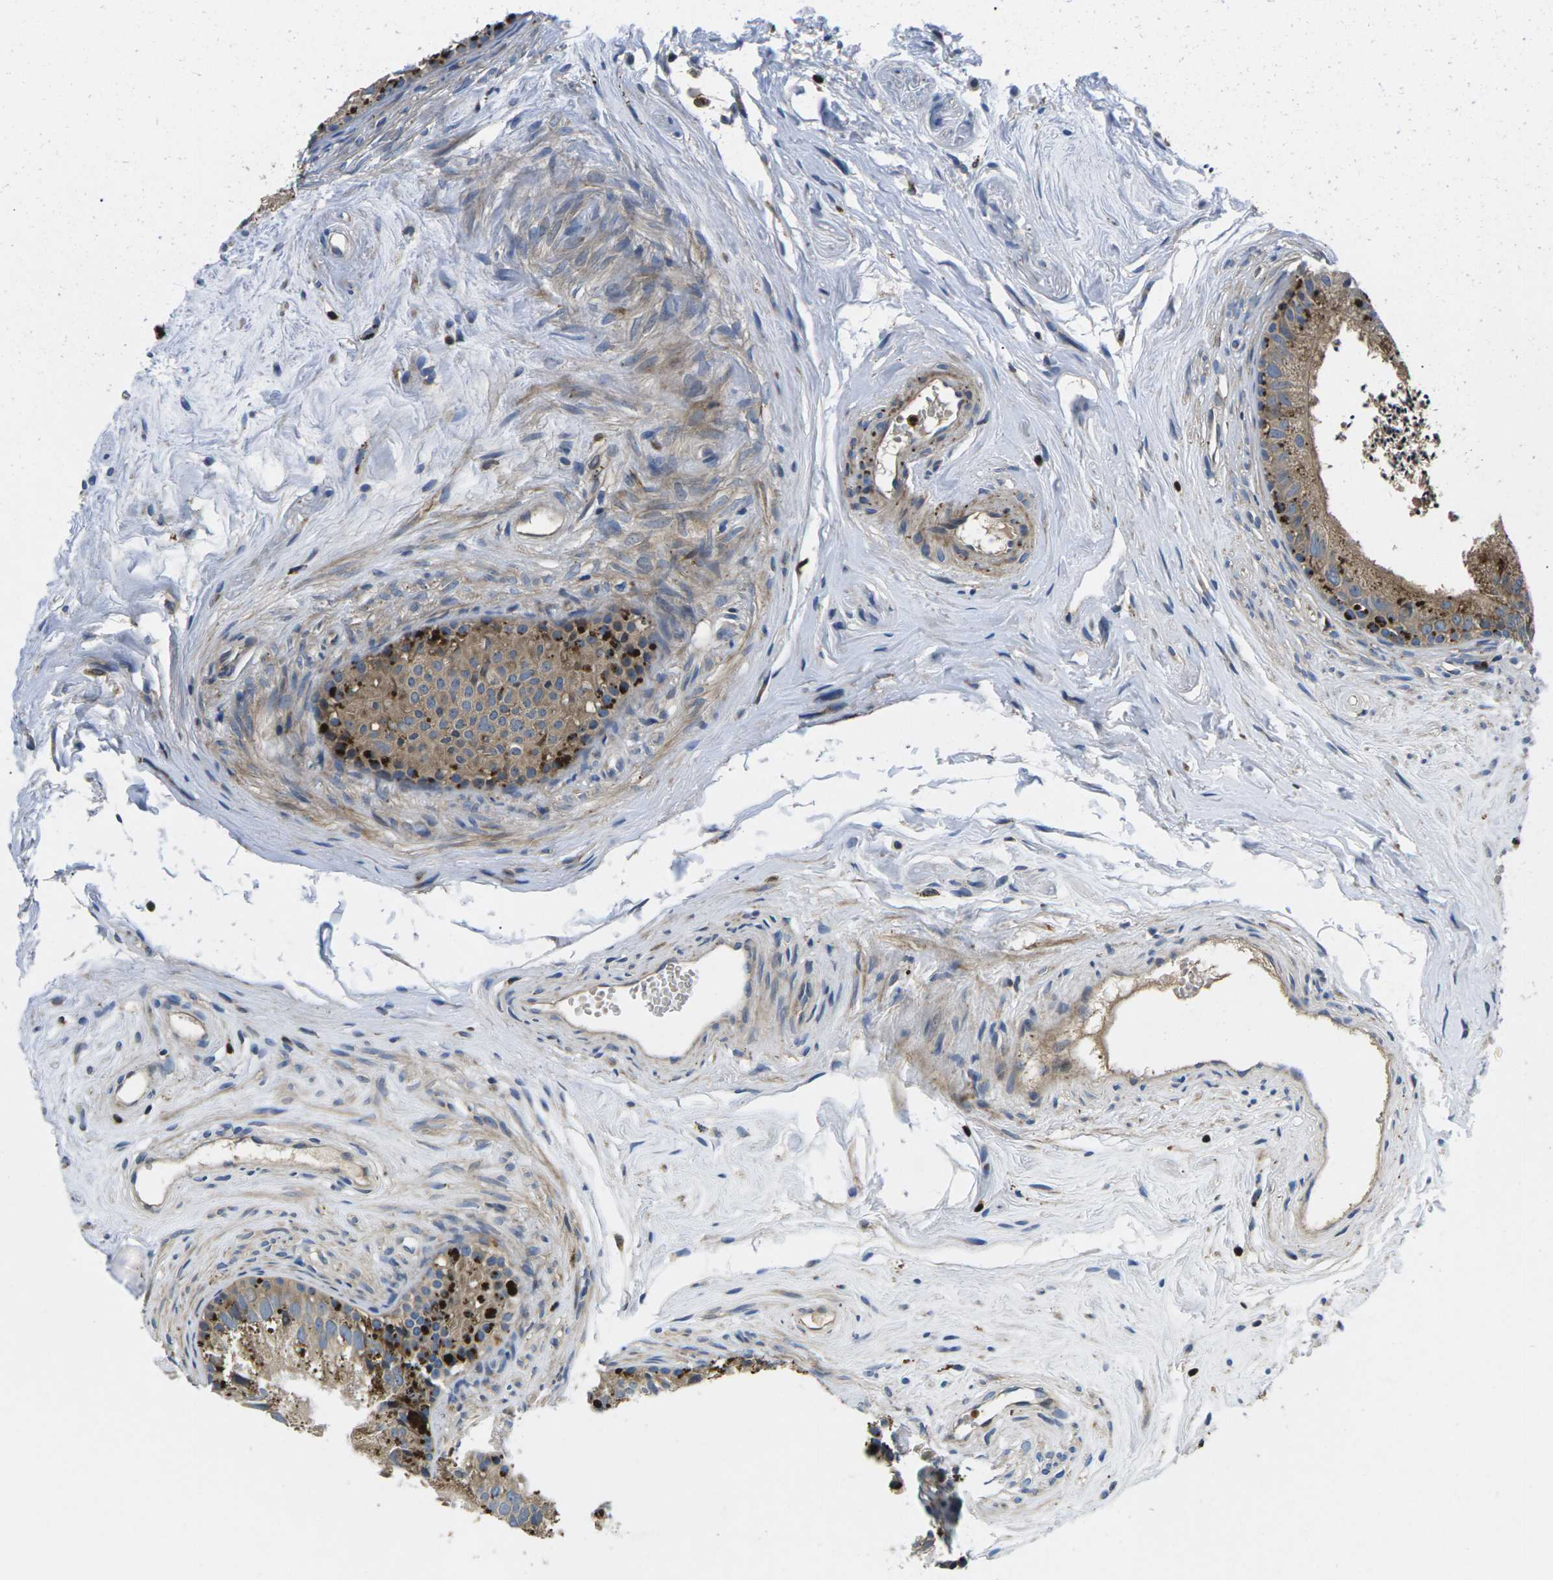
{"staining": {"intensity": "strong", "quantity": ">75%", "location": "cytoplasmic/membranous"}, "tissue": "epididymis", "cell_type": "Glandular cells", "image_type": "normal", "snomed": [{"axis": "morphology", "description": "Normal tissue, NOS"}, {"axis": "topography", "description": "Epididymis"}], "caption": "Immunohistochemistry (DAB) staining of benign epididymis exhibits strong cytoplasmic/membranous protein positivity in about >75% of glandular cells.", "gene": "PLCE1", "patient": {"sex": "male", "age": 56}}